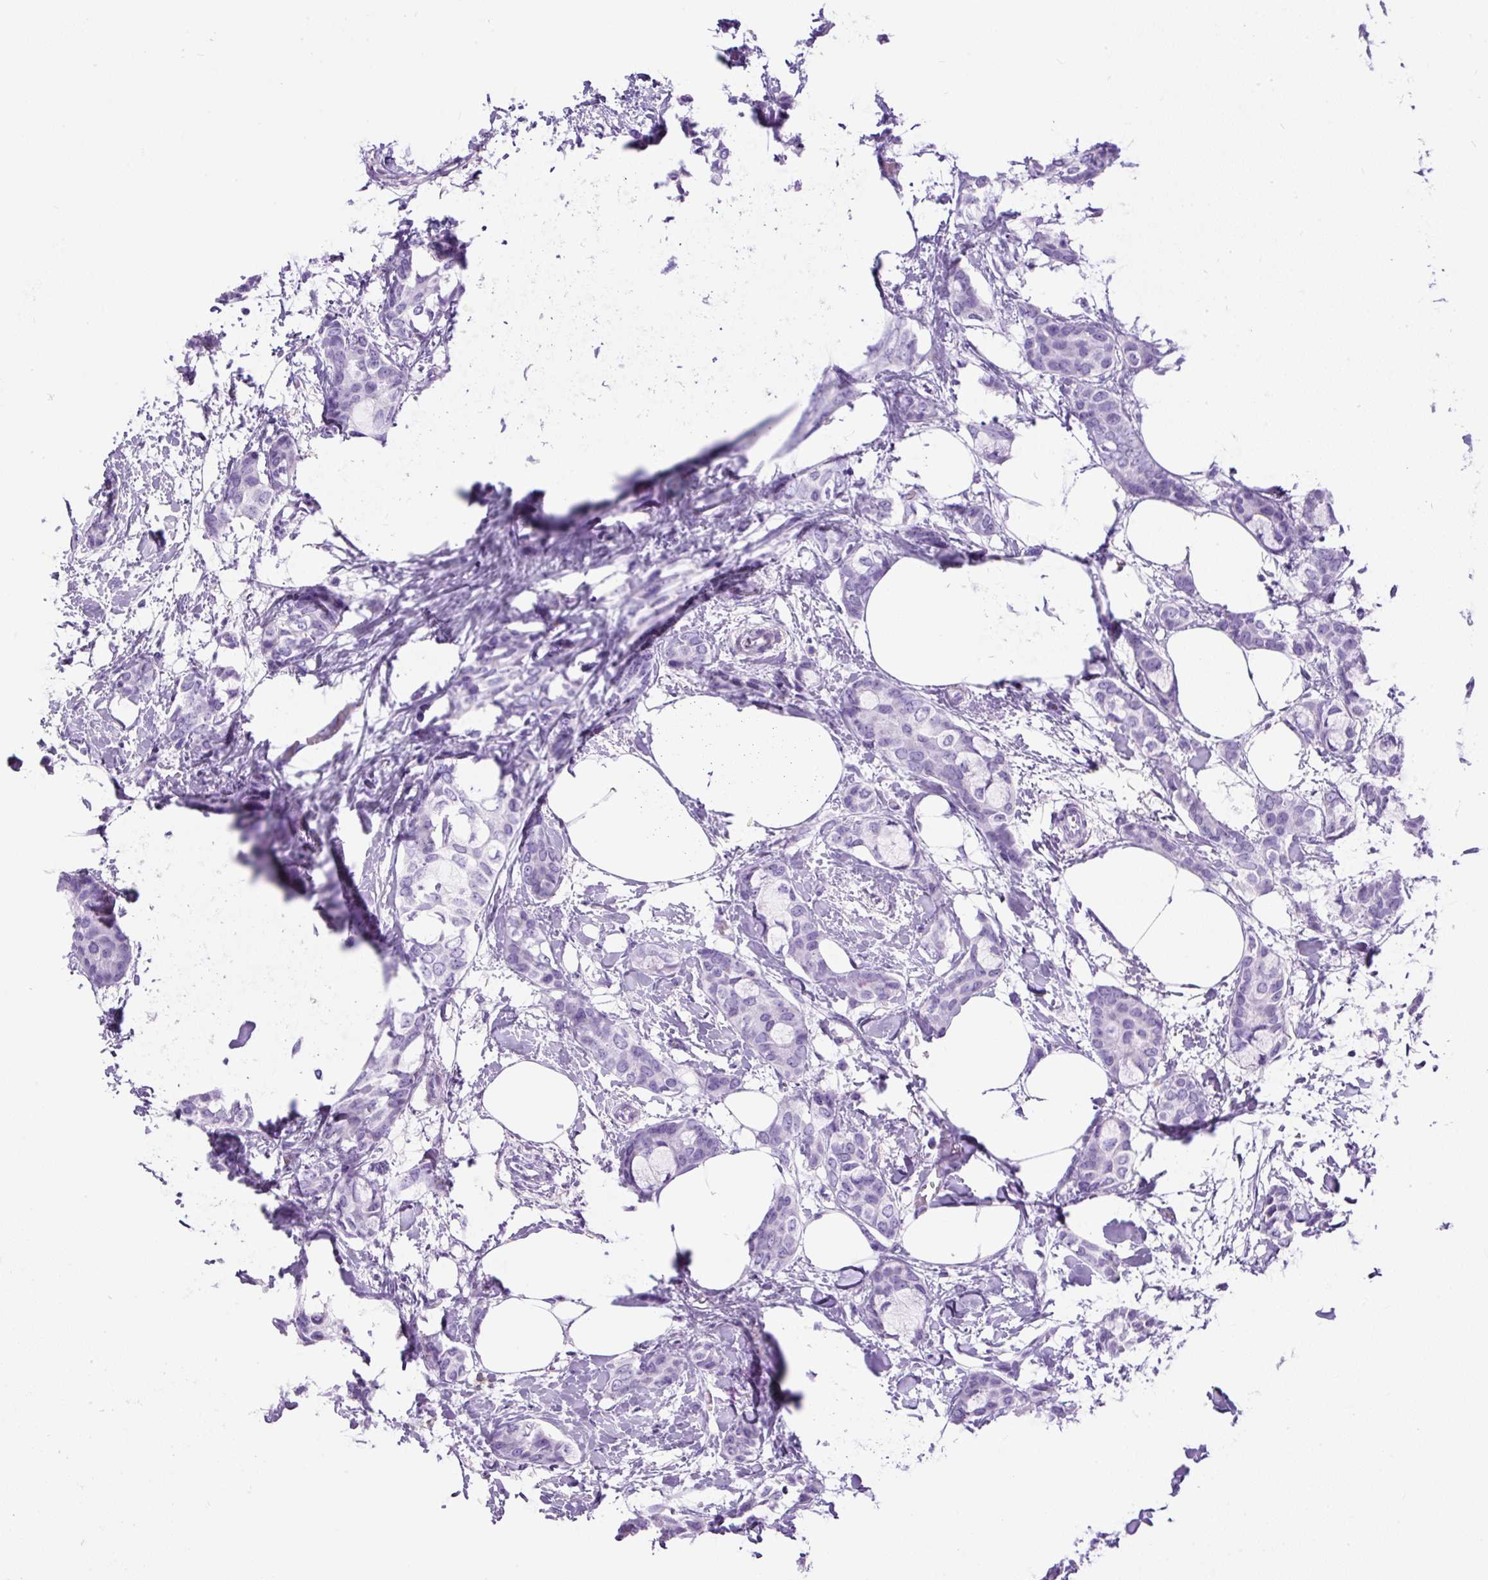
{"staining": {"intensity": "negative", "quantity": "none", "location": "none"}, "tissue": "breast cancer", "cell_type": "Tumor cells", "image_type": "cancer", "snomed": [{"axis": "morphology", "description": "Duct carcinoma"}, {"axis": "topography", "description": "Breast"}], "caption": "This is an immunohistochemistry micrograph of human breast cancer (invasive ductal carcinoma). There is no positivity in tumor cells.", "gene": "CEL", "patient": {"sex": "female", "age": 73}}